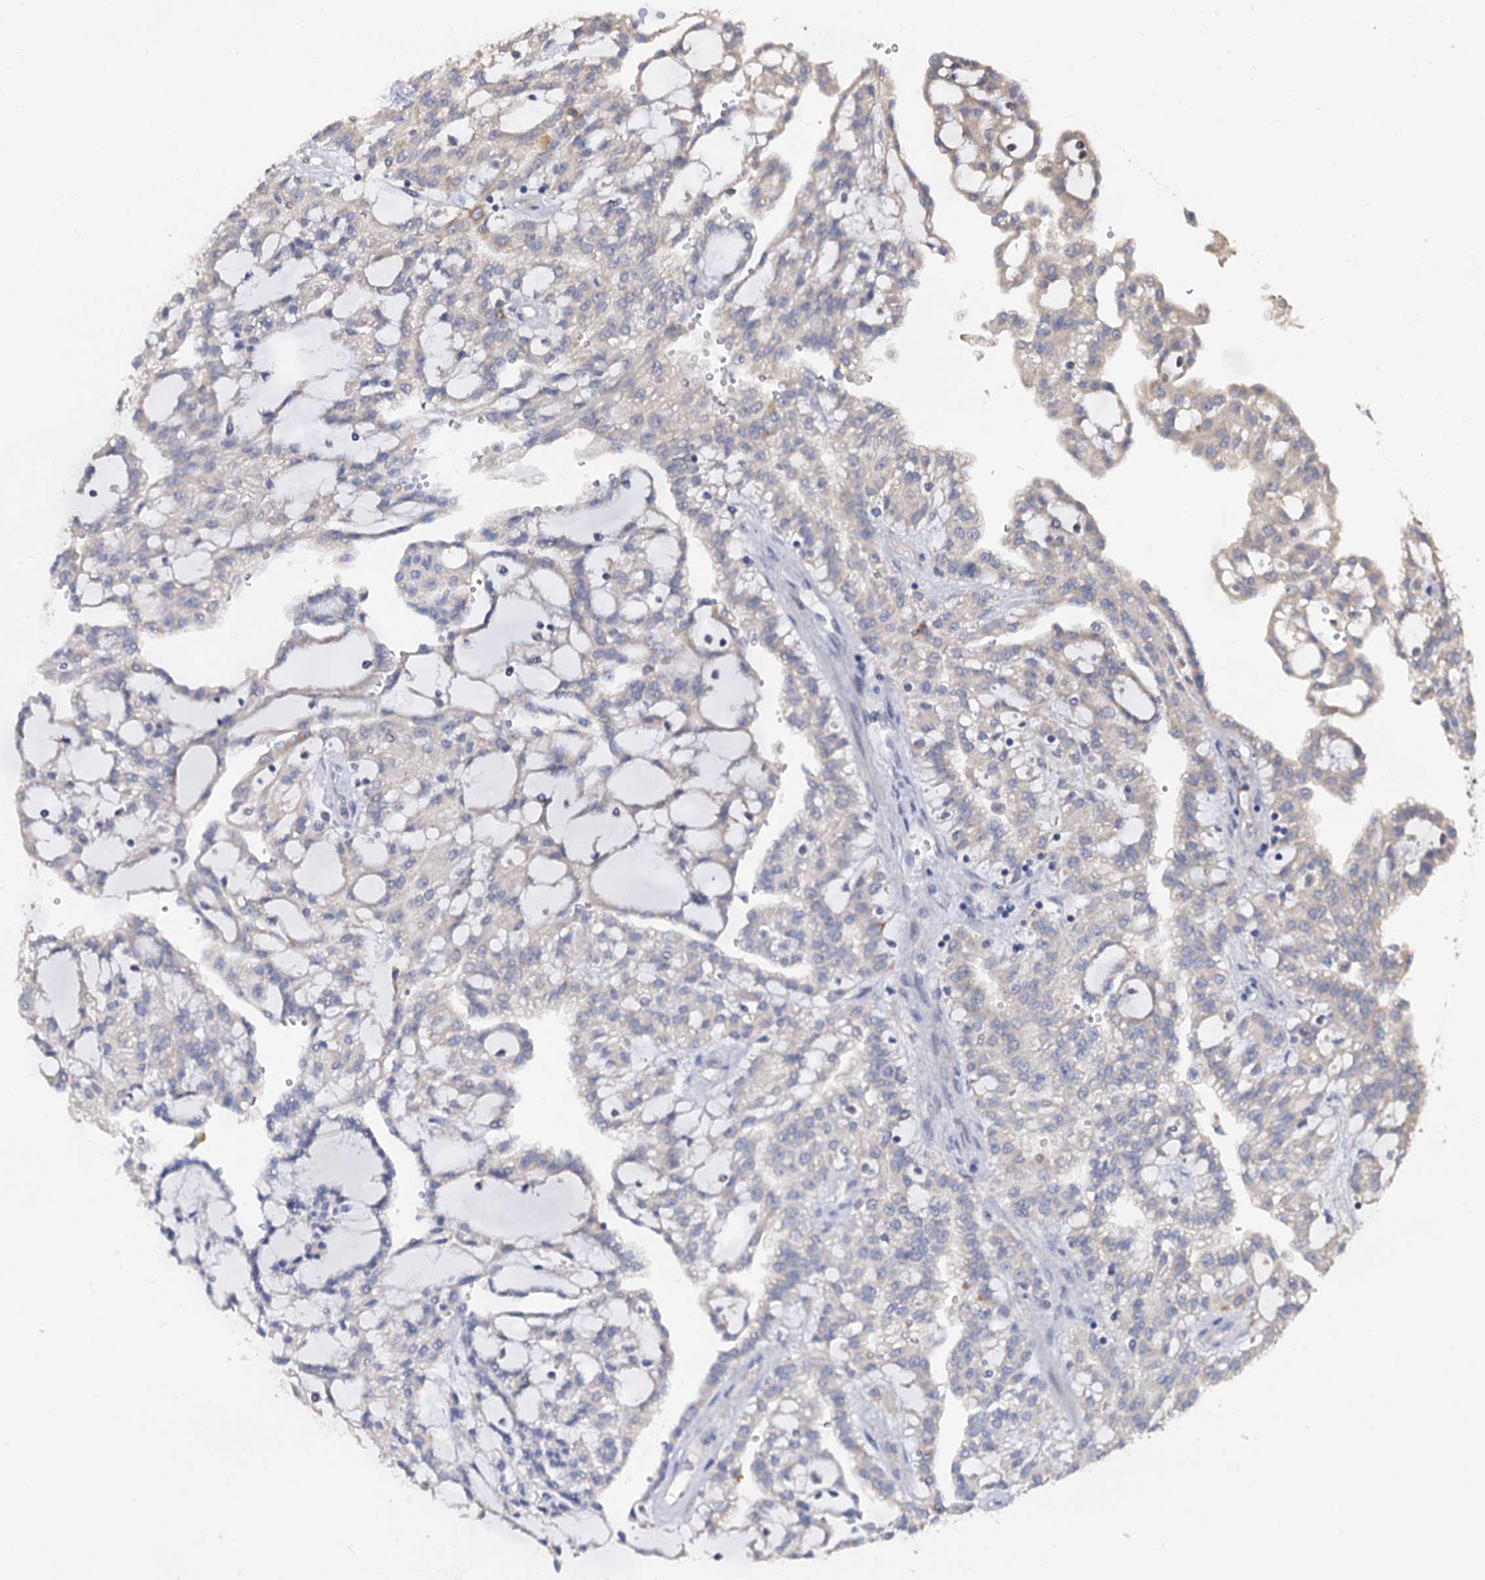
{"staining": {"intensity": "negative", "quantity": "none", "location": "none"}, "tissue": "renal cancer", "cell_type": "Tumor cells", "image_type": "cancer", "snomed": [{"axis": "morphology", "description": "Adenocarcinoma, NOS"}, {"axis": "topography", "description": "Kidney"}], "caption": "A histopathology image of renal cancer (adenocarcinoma) stained for a protein shows no brown staining in tumor cells. (DAB (3,3'-diaminobenzidine) immunohistochemistry visualized using brightfield microscopy, high magnification).", "gene": "WWC3", "patient": {"sex": "male", "age": 63}}